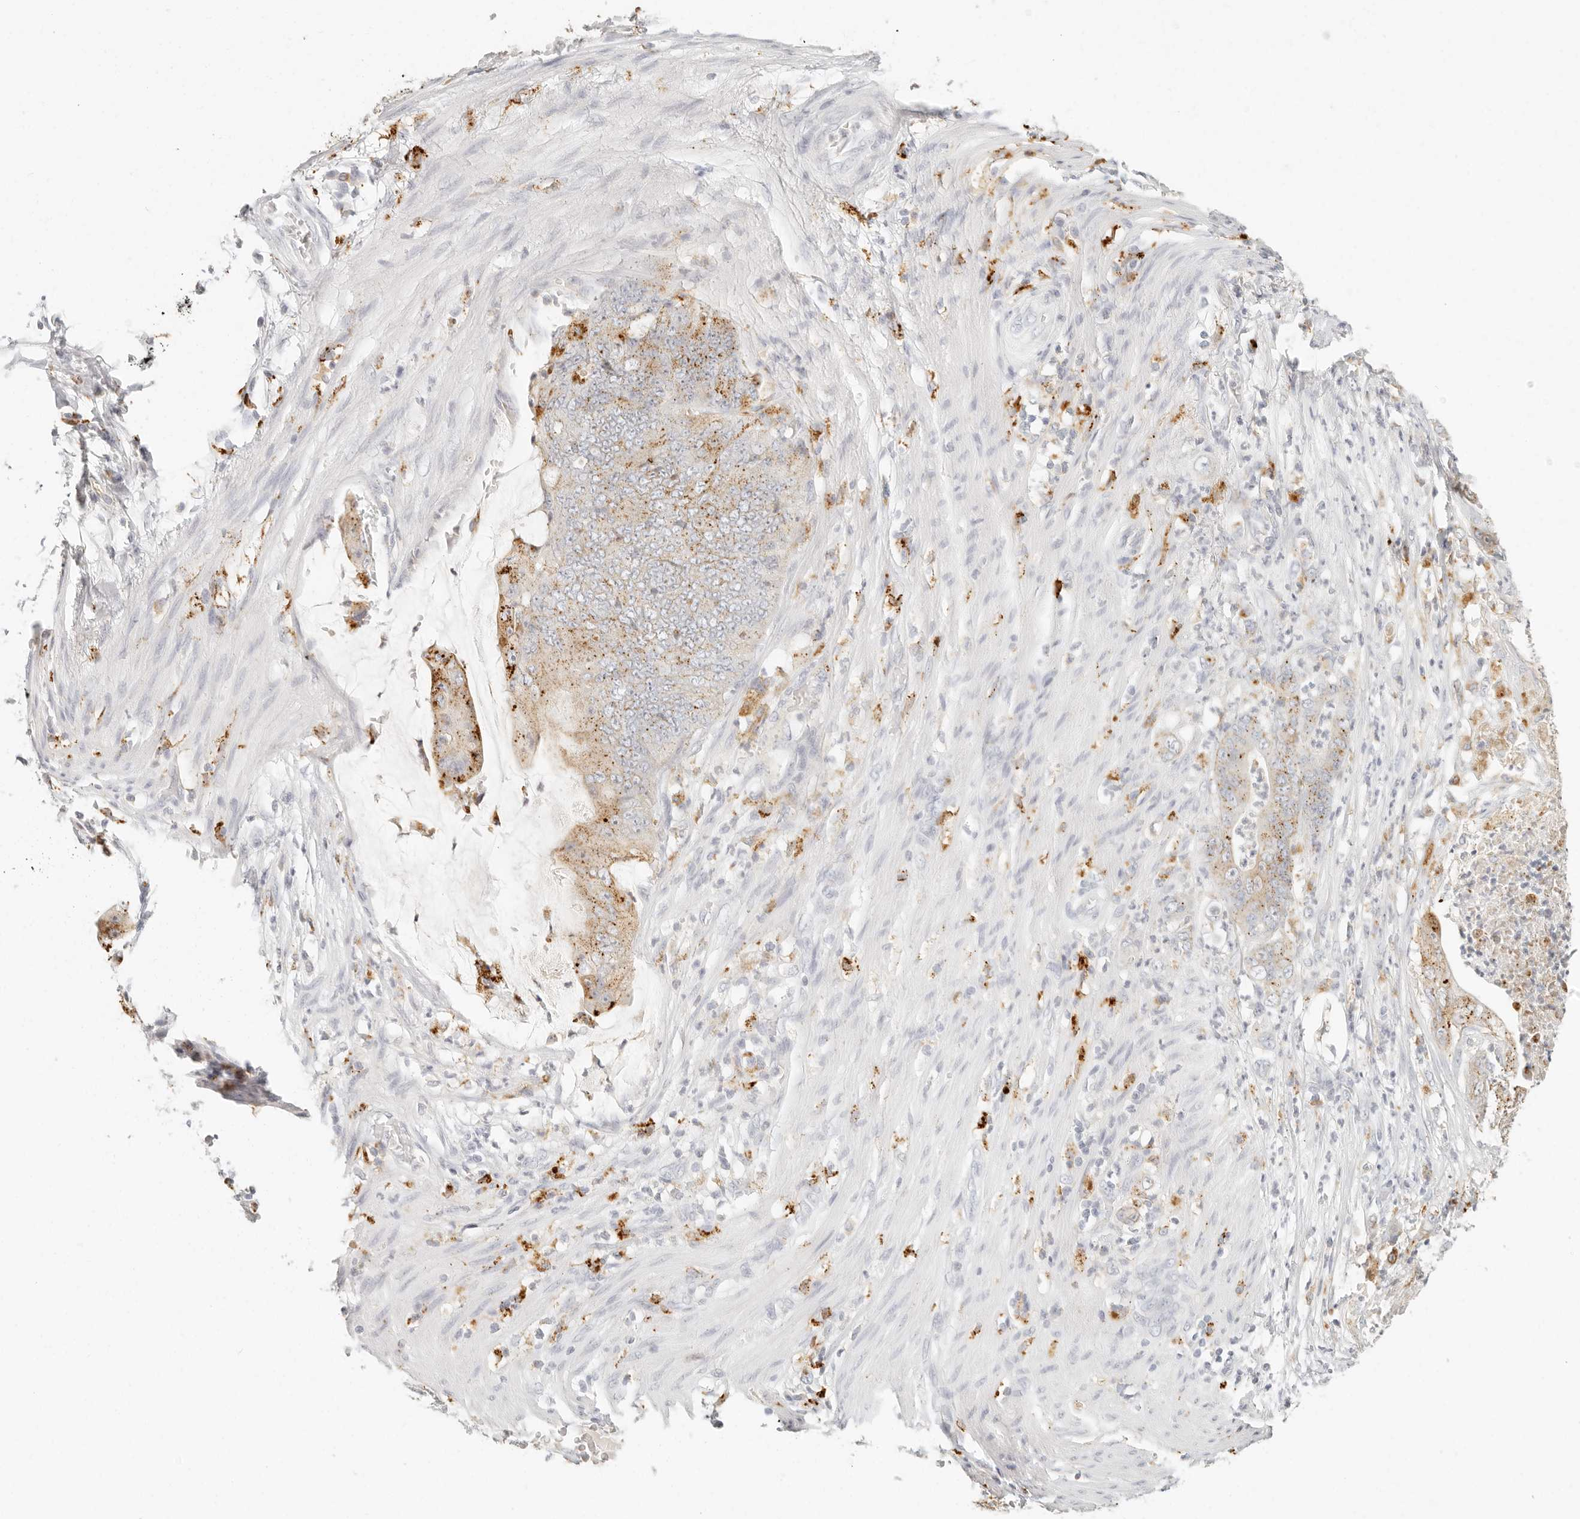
{"staining": {"intensity": "moderate", "quantity": "<25%", "location": "cytoplasmic/membranous"}, "tissue": "stomach cancer", "cell_type": "Tumor cells", "image_type": "cancer", "snomed": [{"axis": "morphology", "description": "Adenocarcinoma, NOS"}, {"axis": "topography", "description": "Stomach"}], "caption": "This image demonstrates immunohistochemistry (IHC) staining of human stomach cancer, with low moderate cytoplasmic/membranous expression in approximately <25% of tumor cells.", "gene": "RNASET2", "patient": {"sex": "female", "age": 73}}